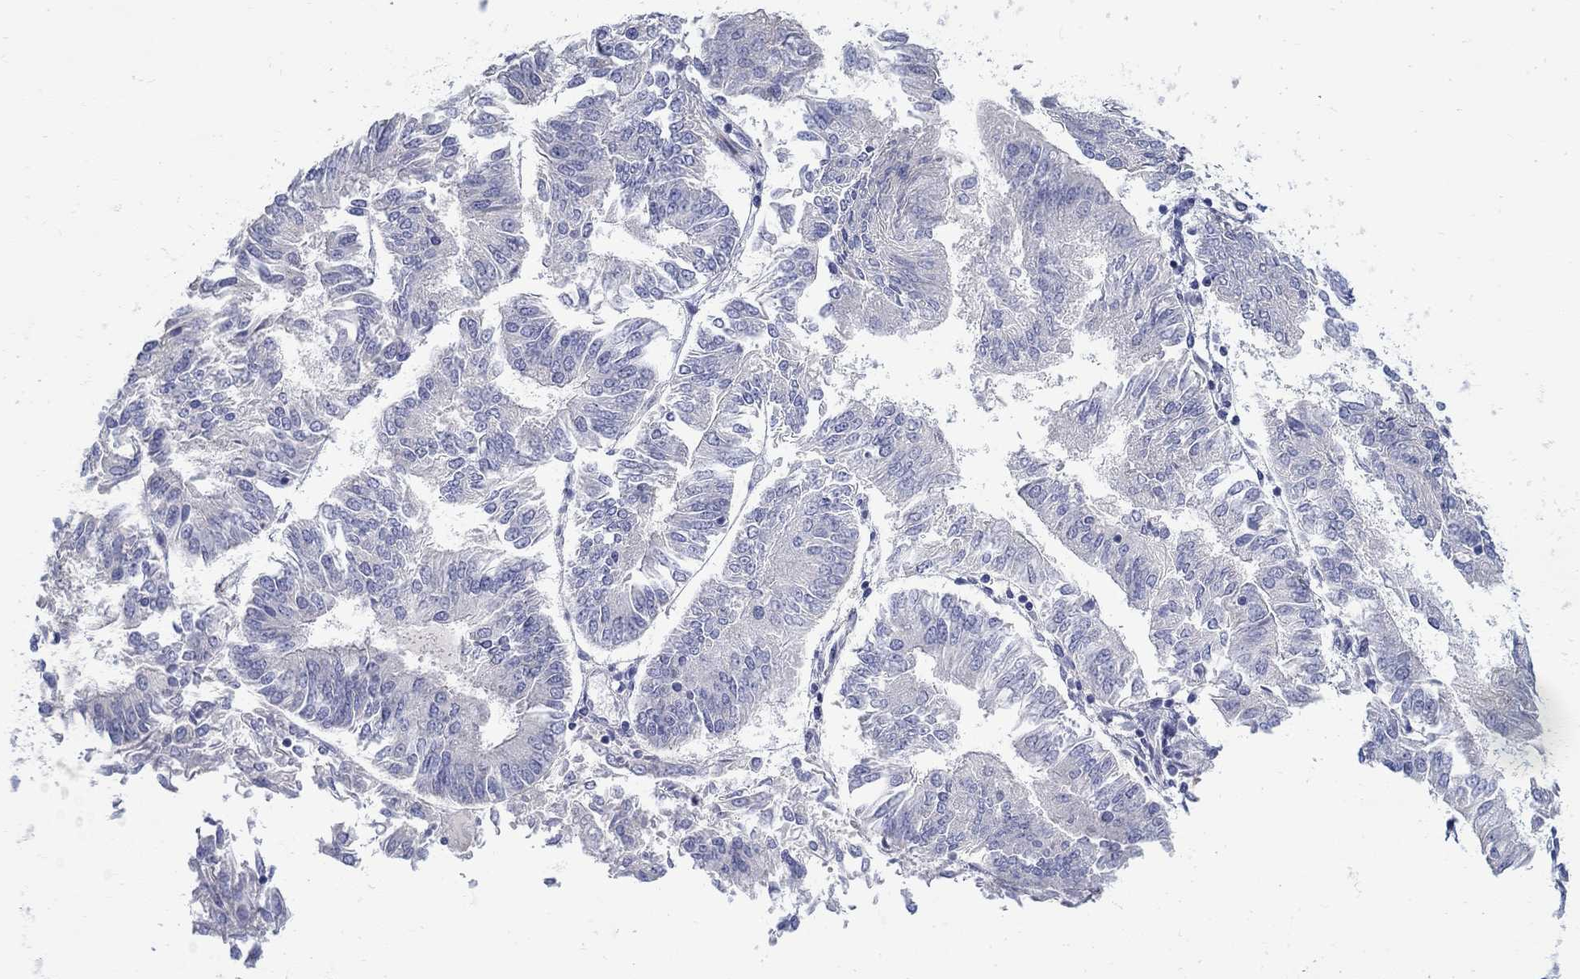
{"staining": {"intensity": "negative", "quantity": "none", "location": "none"}, "tissue": "endometrial cancer", "cell_type": "Tumor cells", "image_type": "cancer", "snomed": [{"axis": "morphology", "description": "Adenocarcinoma, NOS"}, {"axis": "topography", "description": "Endometrium"}], "caption": "The IHC photomicrograph has no significant staining in tumor cells of endometrial cancer (adenocarcinoma) tissue.", "gene": "ABCA4", "patient": {"sex": "female", "age": 58}}